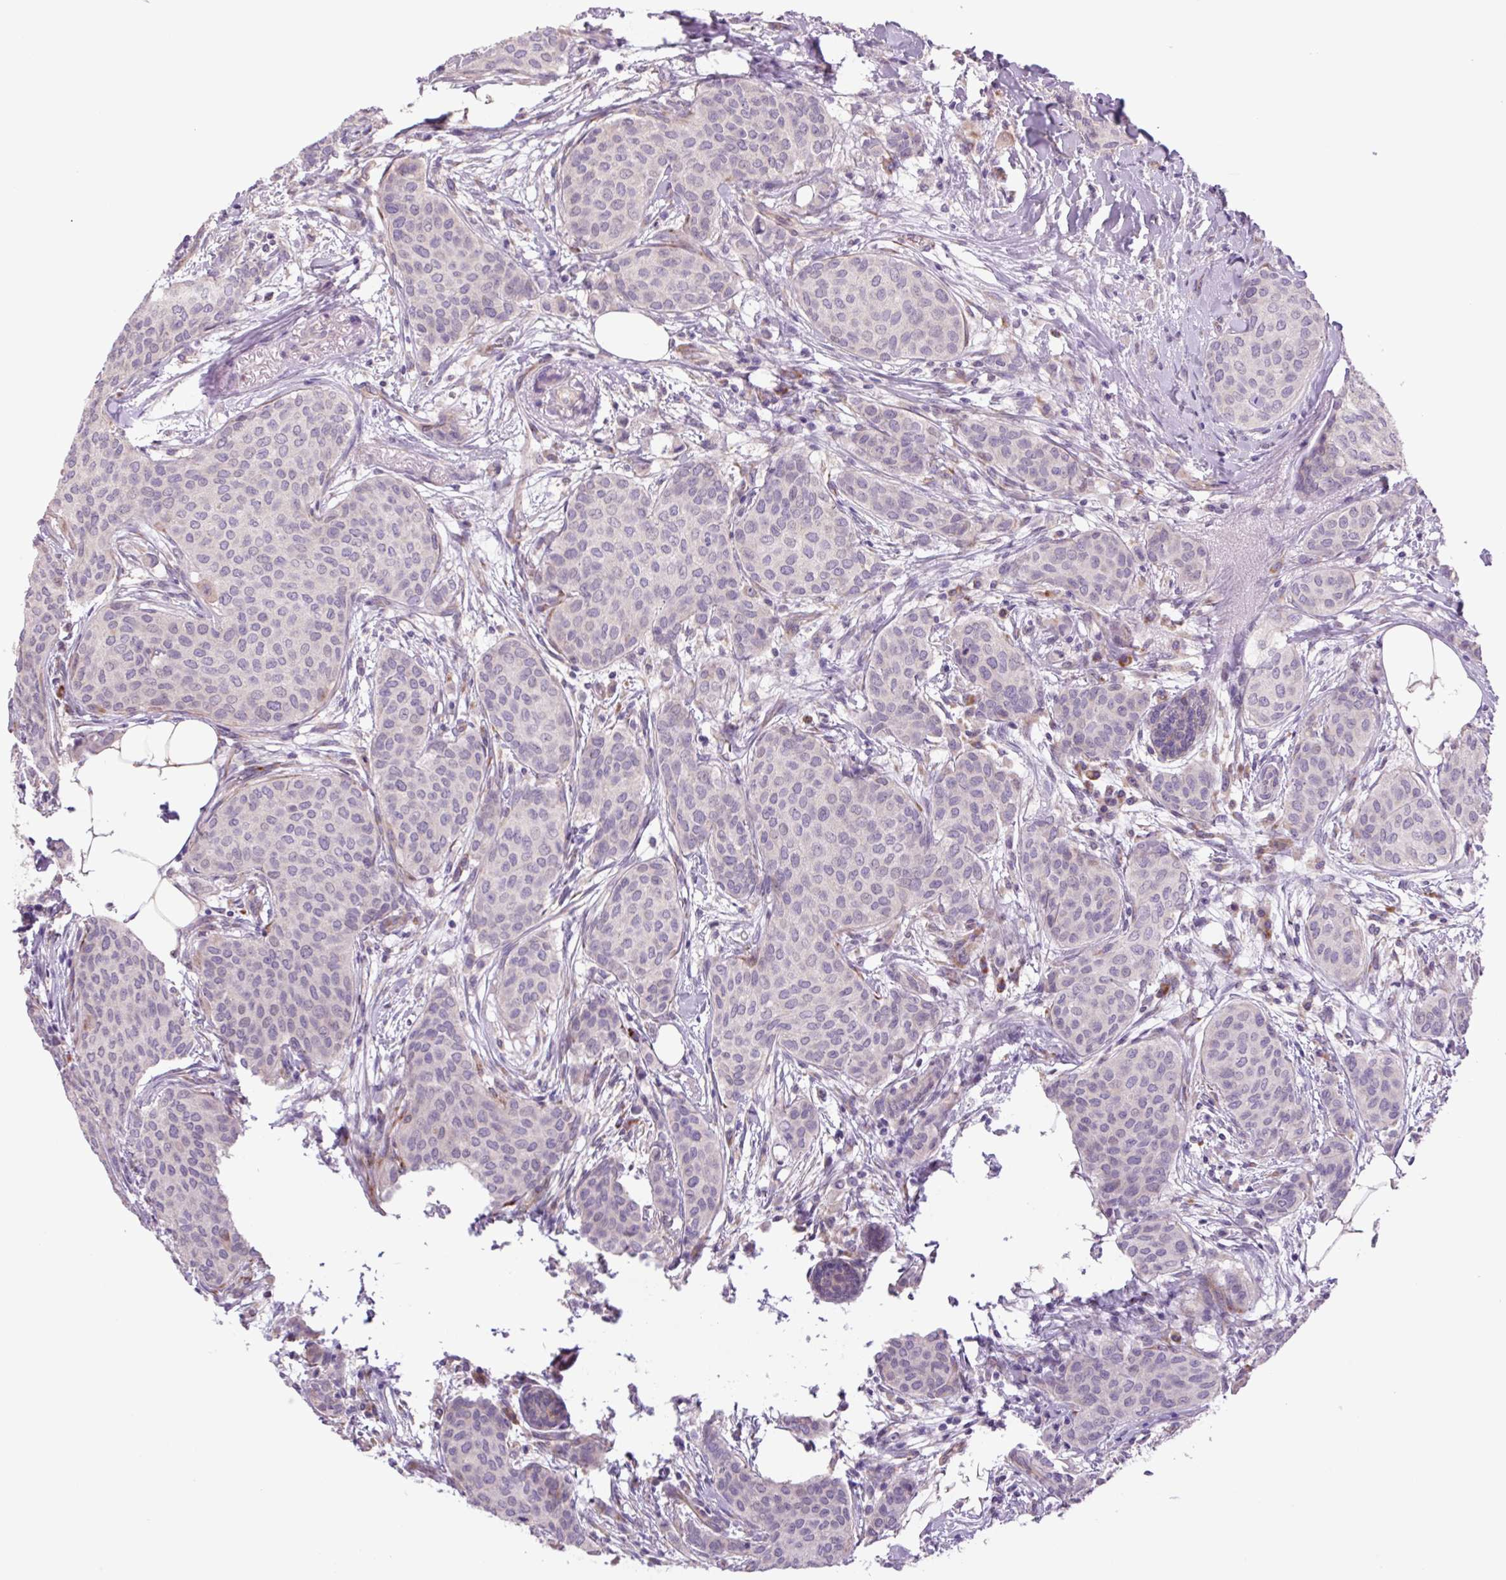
{"staining": {"intensity": "negative", "quantity": "none", "location": "none"}, "tissue": "breast cancer", "cell_type": "Tumor cells", "image_type": "cancer", "snomed": [{"axis": "morphology", "description": "Duct carcinoma"}, {"axis": "topography", "description": "Breast"}], "caption": "The micrograph demonstrates no significant expression in tumor cells of breast cancer (infiltrating ductal carcinoma).", "gene": "PLA2G4A", "patient": {"sex": "female", "age": 47}}